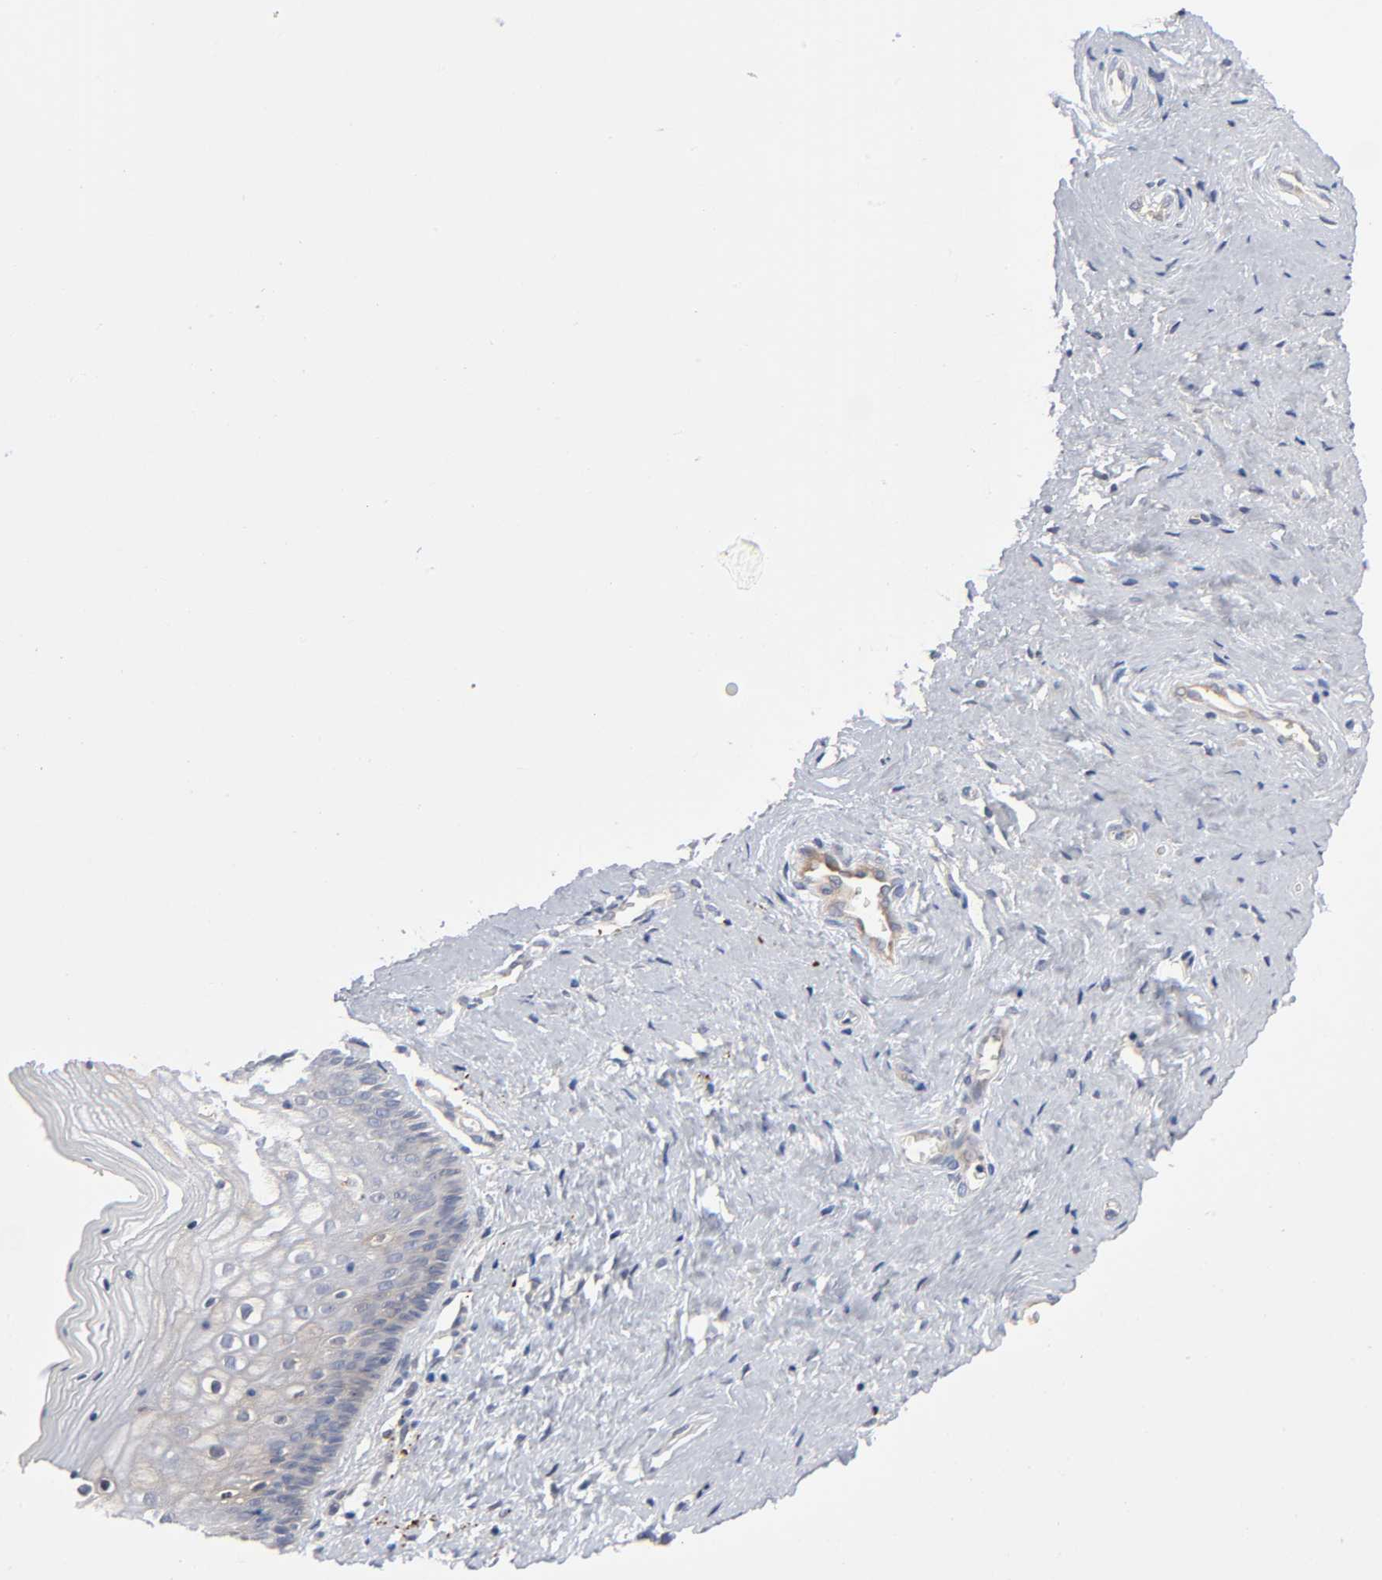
{"staining": {"intensity": "weak", "quantity": "25%-75%", "location": "cytoplasmic/membranous"}, "tissue": "vagina", "cell_type": "Squamous epithelial cells", "image_type": "normal", "snomed": [{"axis": "morphology", "description": "Normal tissue, NOS"}, {"axis": "topography", "description": "Vagina"}], "caption": "Squamous epithelial cells demonstrate low levels of weak cytoplasmic/membranous expression in approximately 25%-75% of cells in normal vagina.", "gene": "NOVA1", "patient": {"sex": "female", "age": 46}}